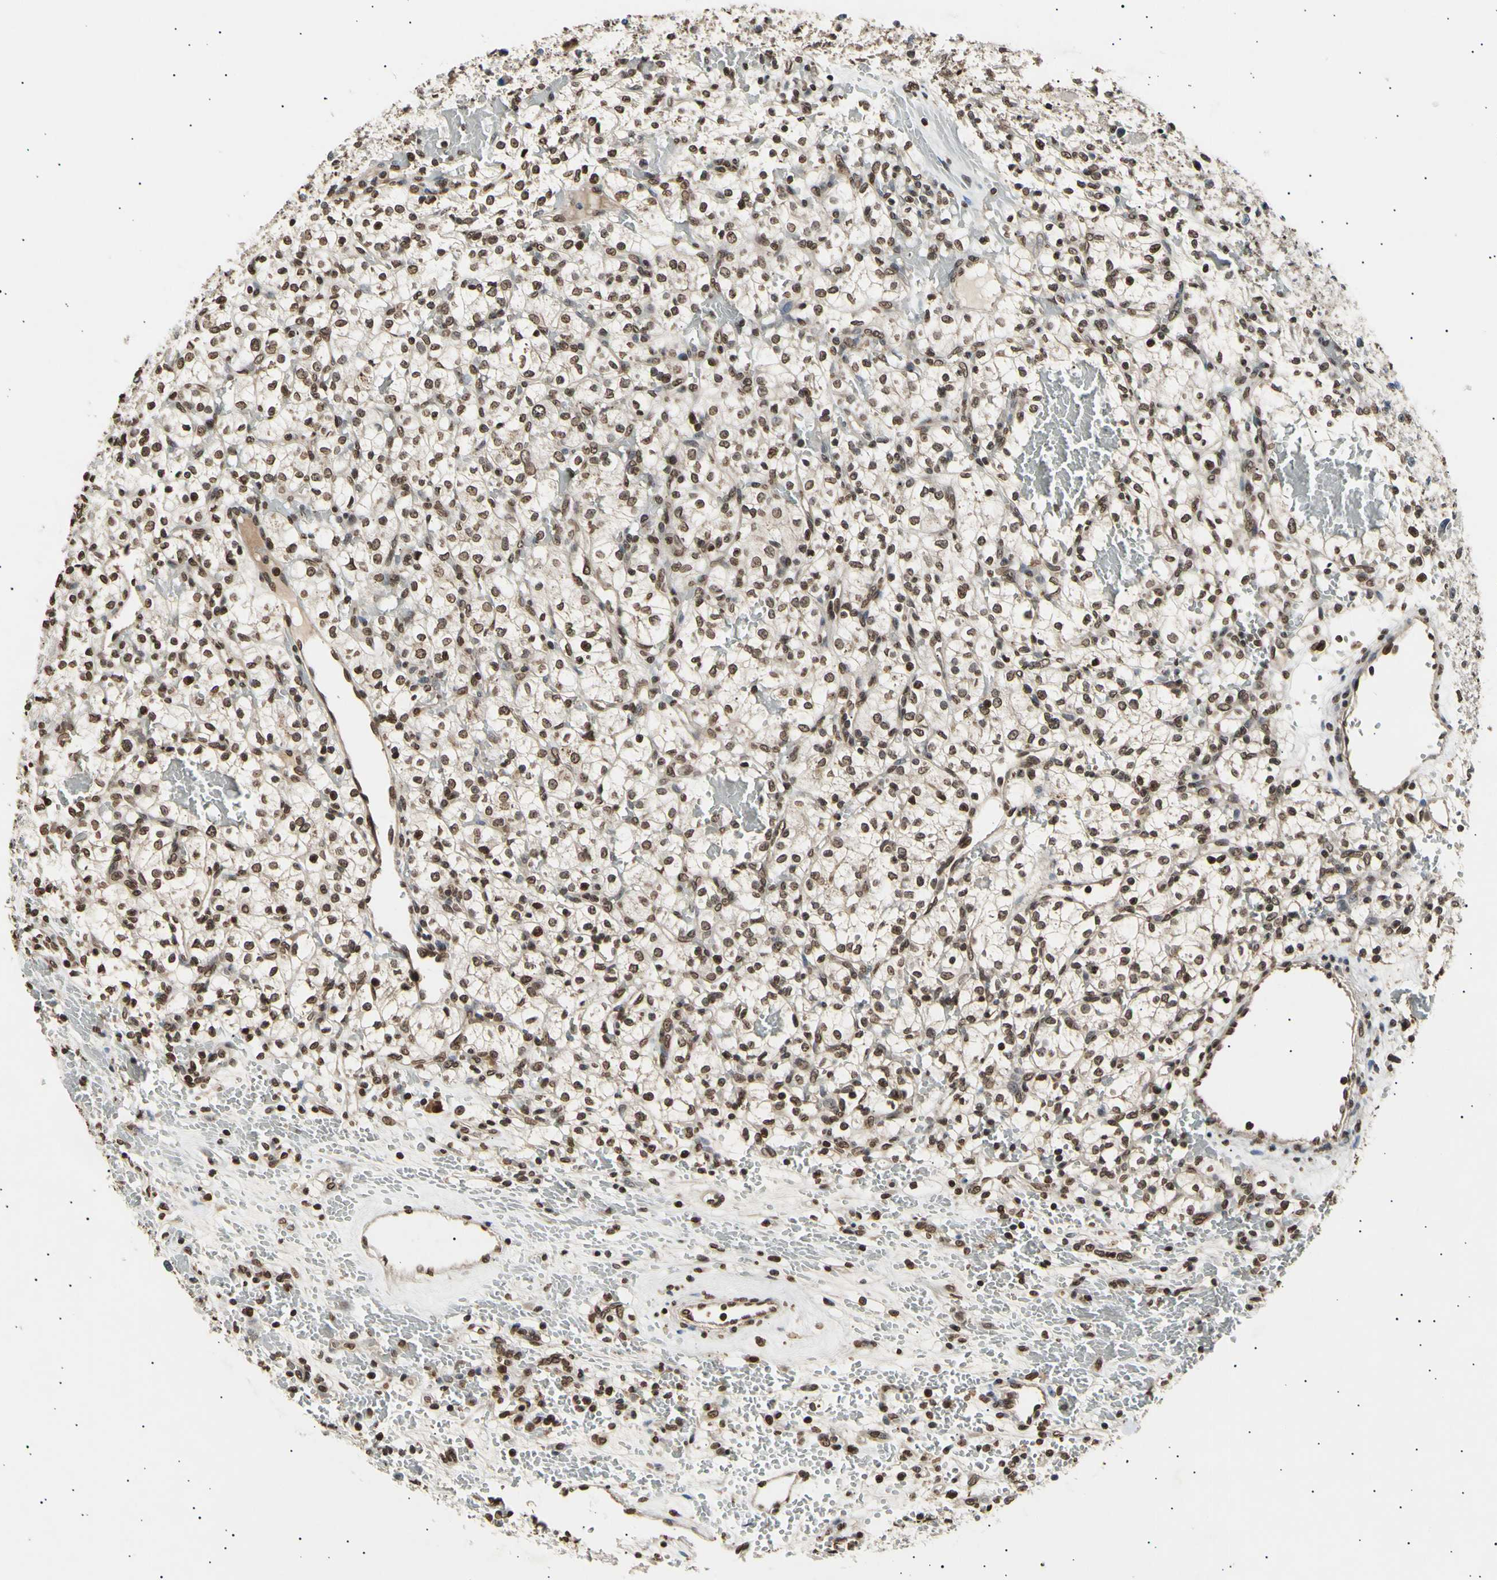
{"staining": {"intensity": "moderate", "quantity": ">75%", "location": "nuclear"}, "tissue": "renal cancer", "cell_type": "Tumor cells", "image_type": "cancer", "snomed": [{"axis": "morphology", "description": "Adenocarcinoma, NOS"}, {"axis": "topography", "description": "Kidney"}], "caption": "Human renal cancer stained with a protein marker exhibits moderate staining in tumor cells.", "gene": "ANAPC7", "patient": {"sex": "female", "age": 60}}